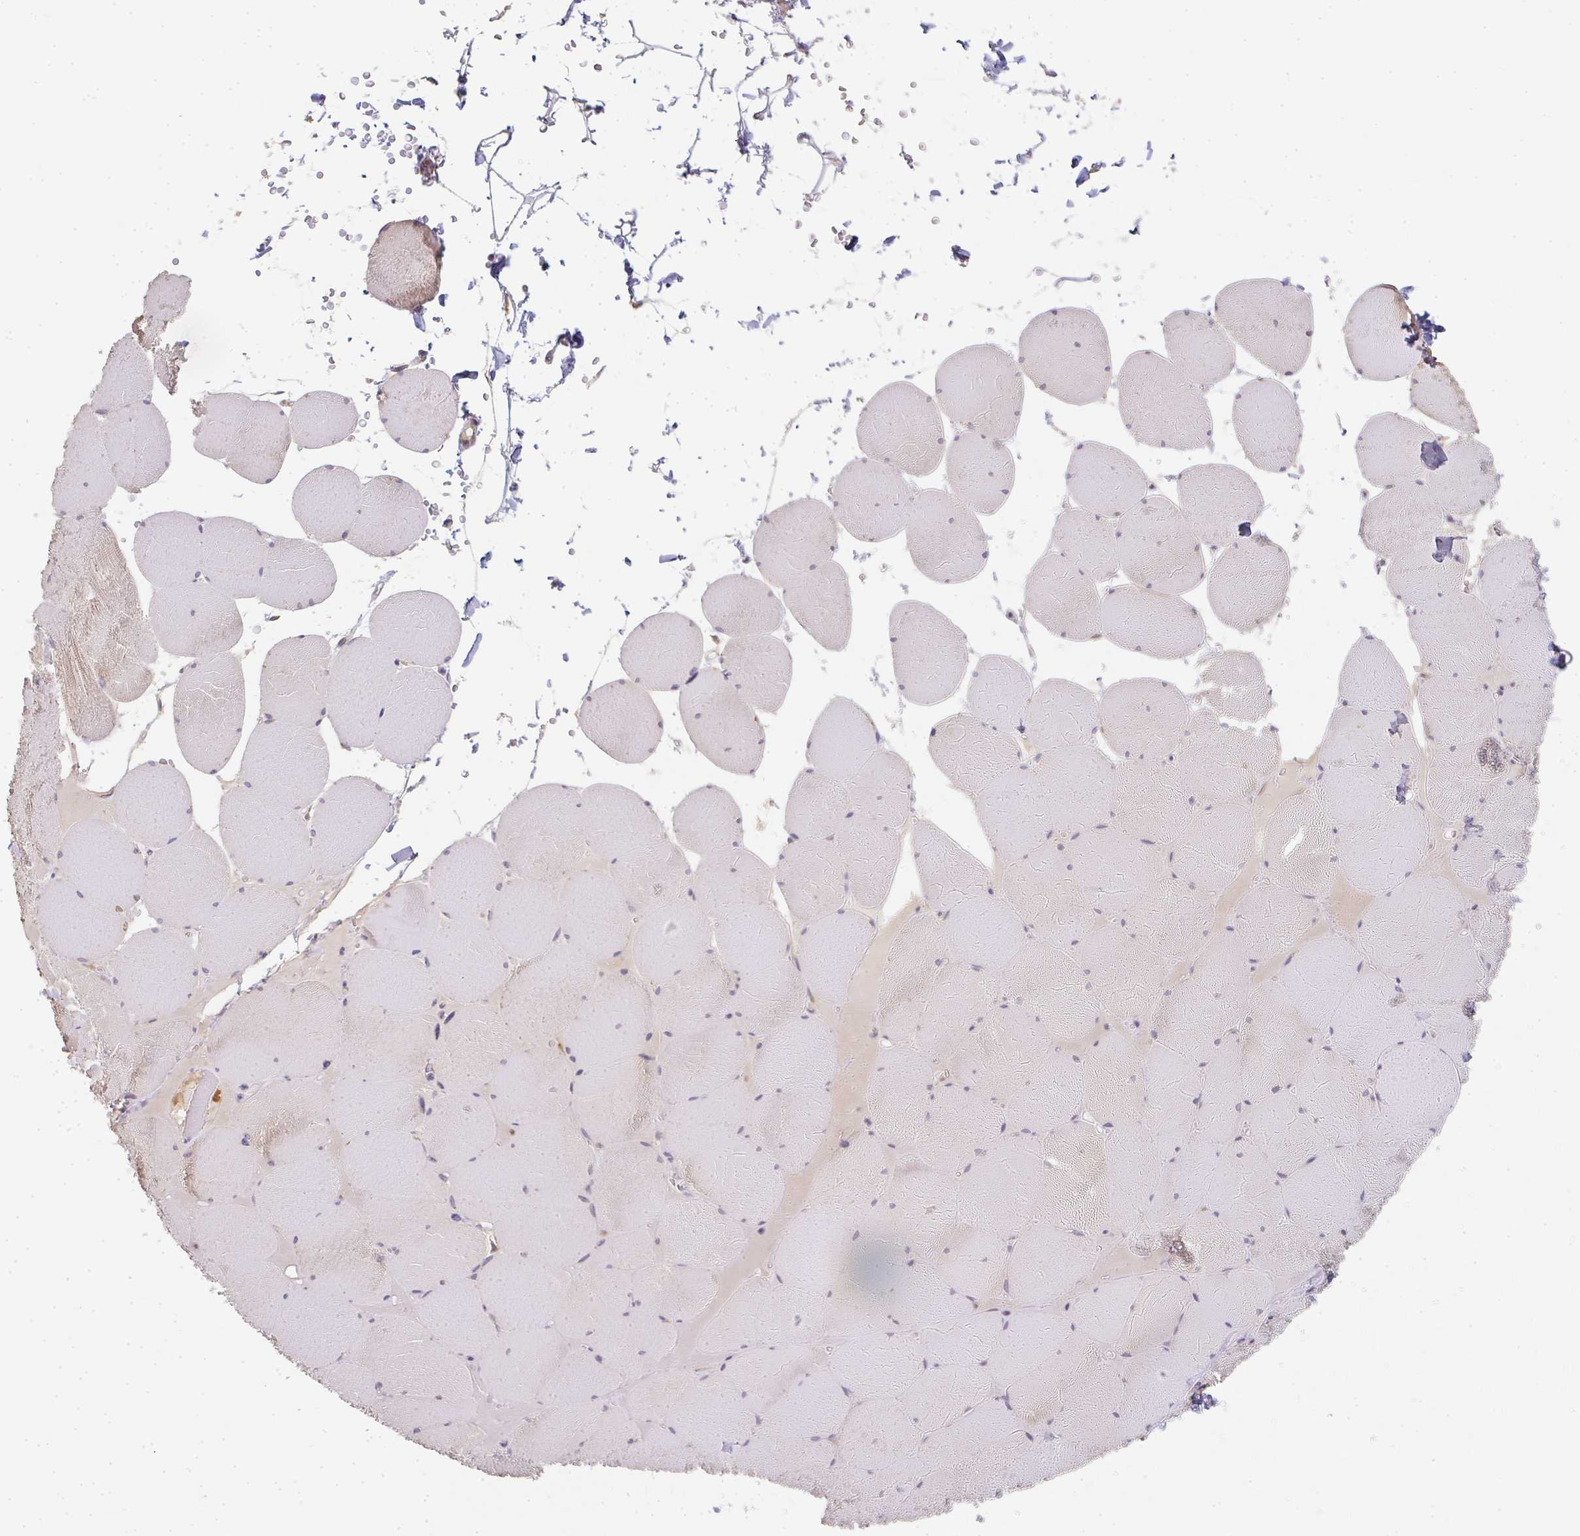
{"staining": {"intensity": "weak", "quantity": "<25%", "location": "cytoplasmic/membranous"}, "tissue": "skeletal muscle", "cell_type": "Myocytes", "image_type": "normal", "snomed": [{"axis": "morphology", "description": "Normal tissue, NOS"}, {"axis": "topography", "description": "Skeletal muscle"}, {"axis": "topography", "description": "Head-Neck"}], "caption": "Immunohistochemistry (IHC) histopathology image of normal human skeletal muscle stained for a protein (brown), which displays no staining in myocytes.", "gene": "SLC35B3", "patient": {"sex": "male", "age": 66}}